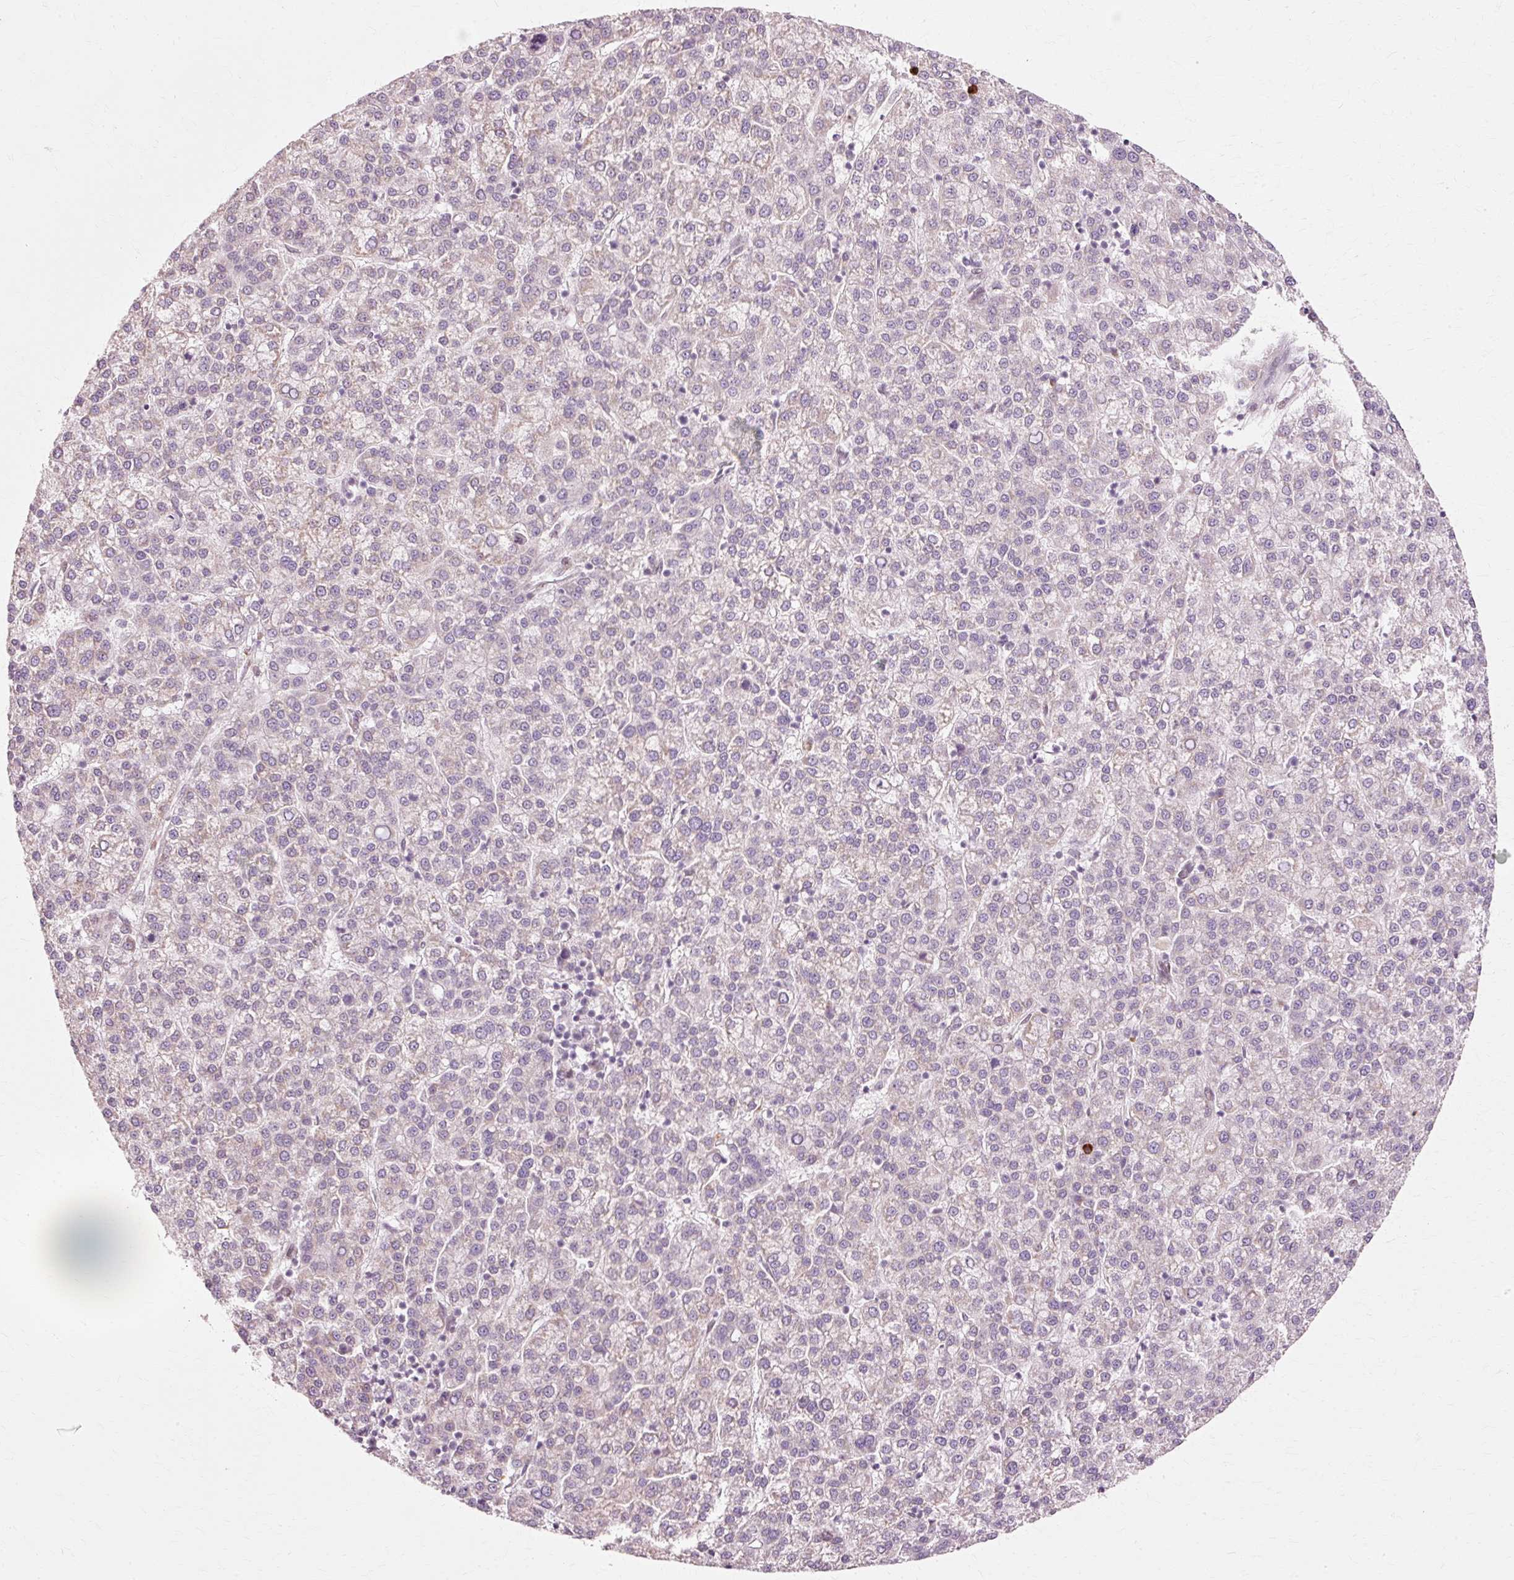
{"staining": {"intensity": "weak", "quantity": "<25%", "location": "cytoplasmic/membranous"}, "tissue": "liver cancer", "cell_type": "Tumor cells", "image_type": "cancer", "snomed": [{"axis": "morphology", "description": "Carcinoma, Hepatocellular, NOS"}, {"axis": "topography", "description": "Liver"}], "caption": "The immunohistochemistry micrograph has no significant positivity in tumor cells of hepatocellular carcinoma (liver) tissue.", "gene": "RGPD5", "patient": {"sex": "female", "age": 58}}